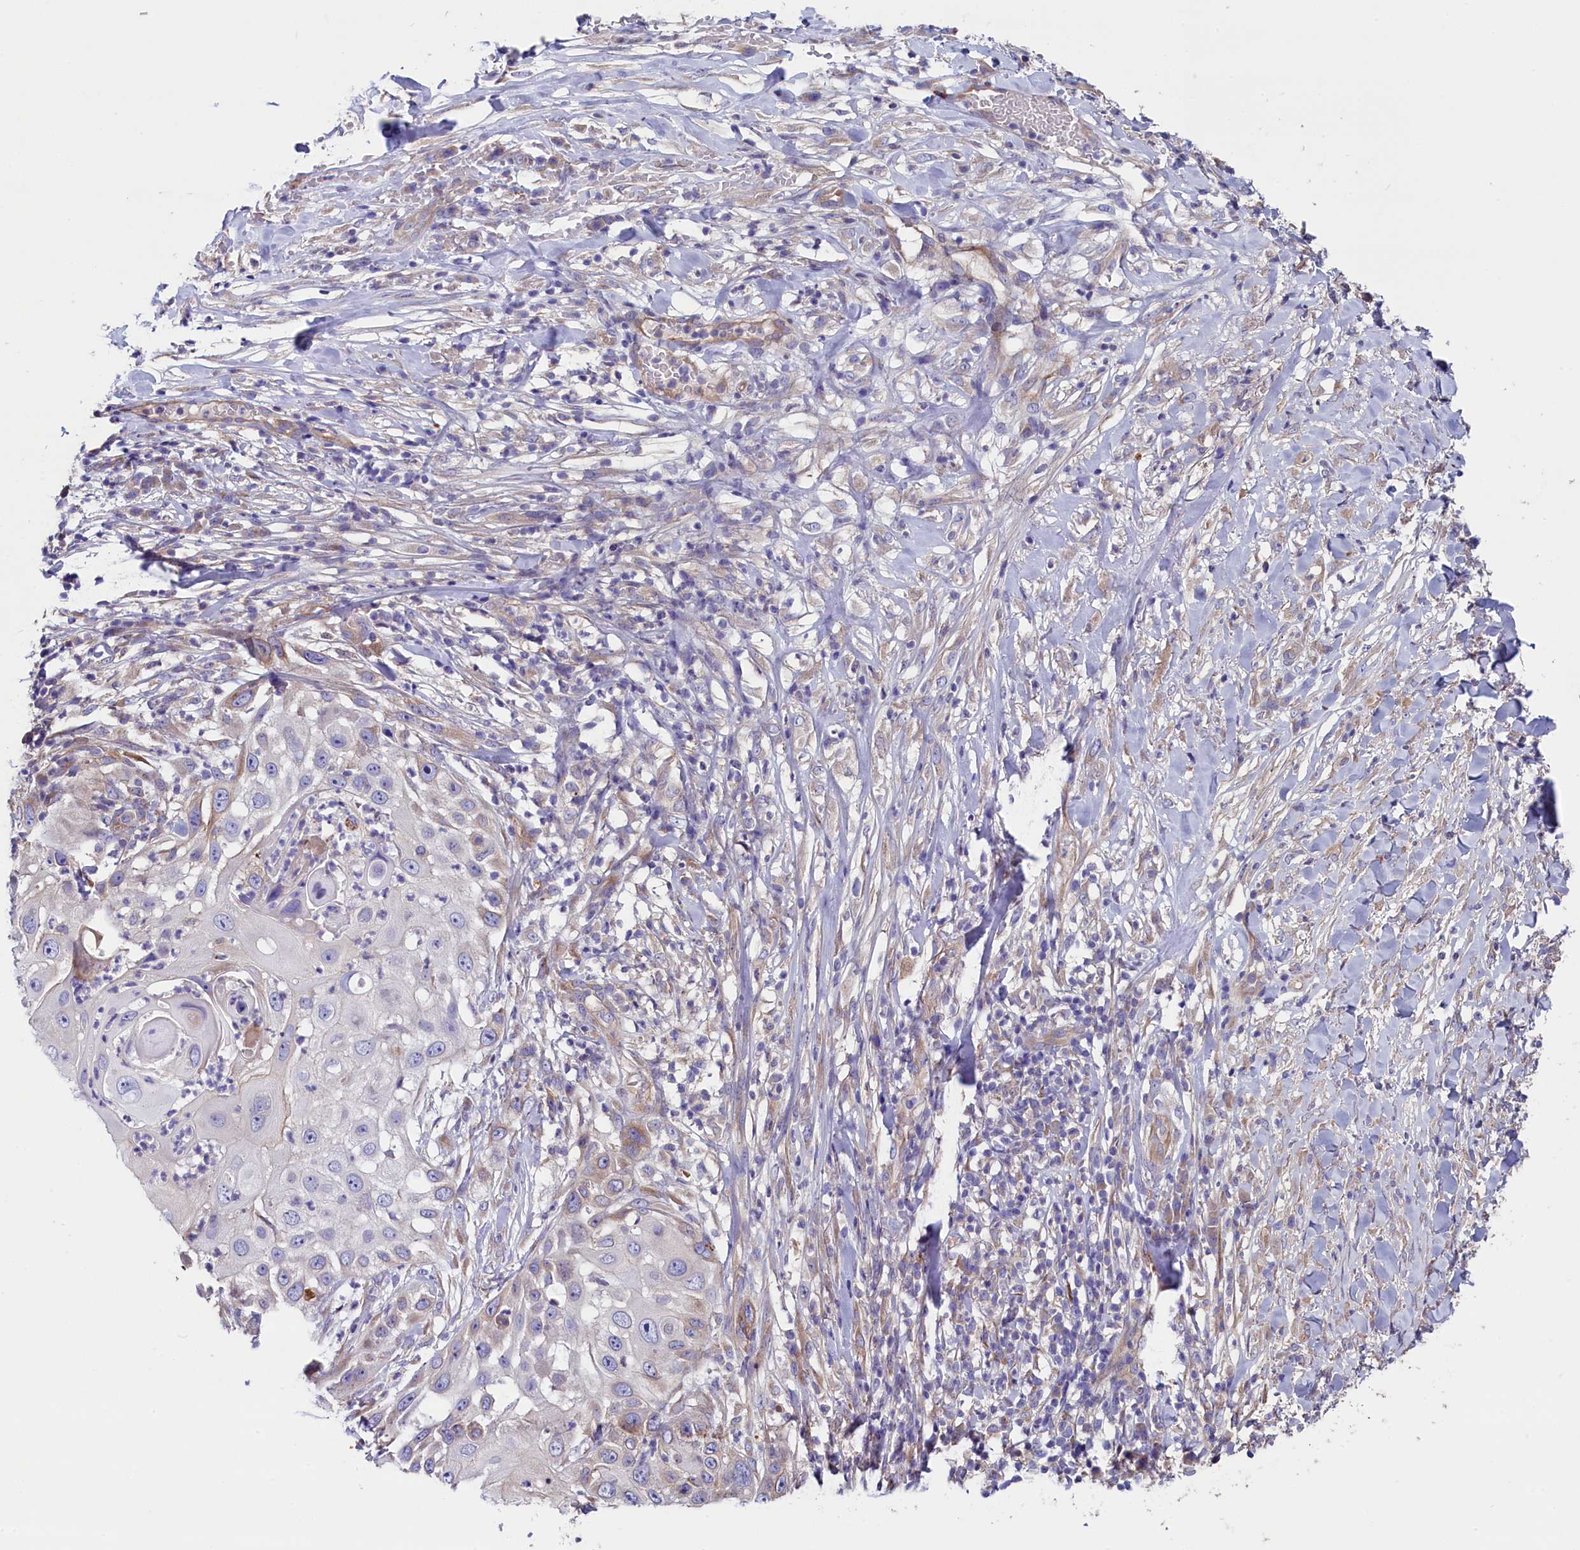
{"staining": {"intensity": "weak", "quantity": "<25%", "location": "cytoplasmic/membranous"}, "tissue": "skin cancer", "cell_type": "Tumor cells", "image_type": "cancer", "snomed": [{"axis": "morphology", "description": "Squamous cell carcinoma, NOS"}, {"axis": "topography", "description": "Skin"}], "caption": "This is an immunohistochemistry (IHC) micrograph of skin squamous cell carcinoma. There is no expression in tumor cells.", "gene": "GPR108", "patient": {"sex": "female", "age": 44}}